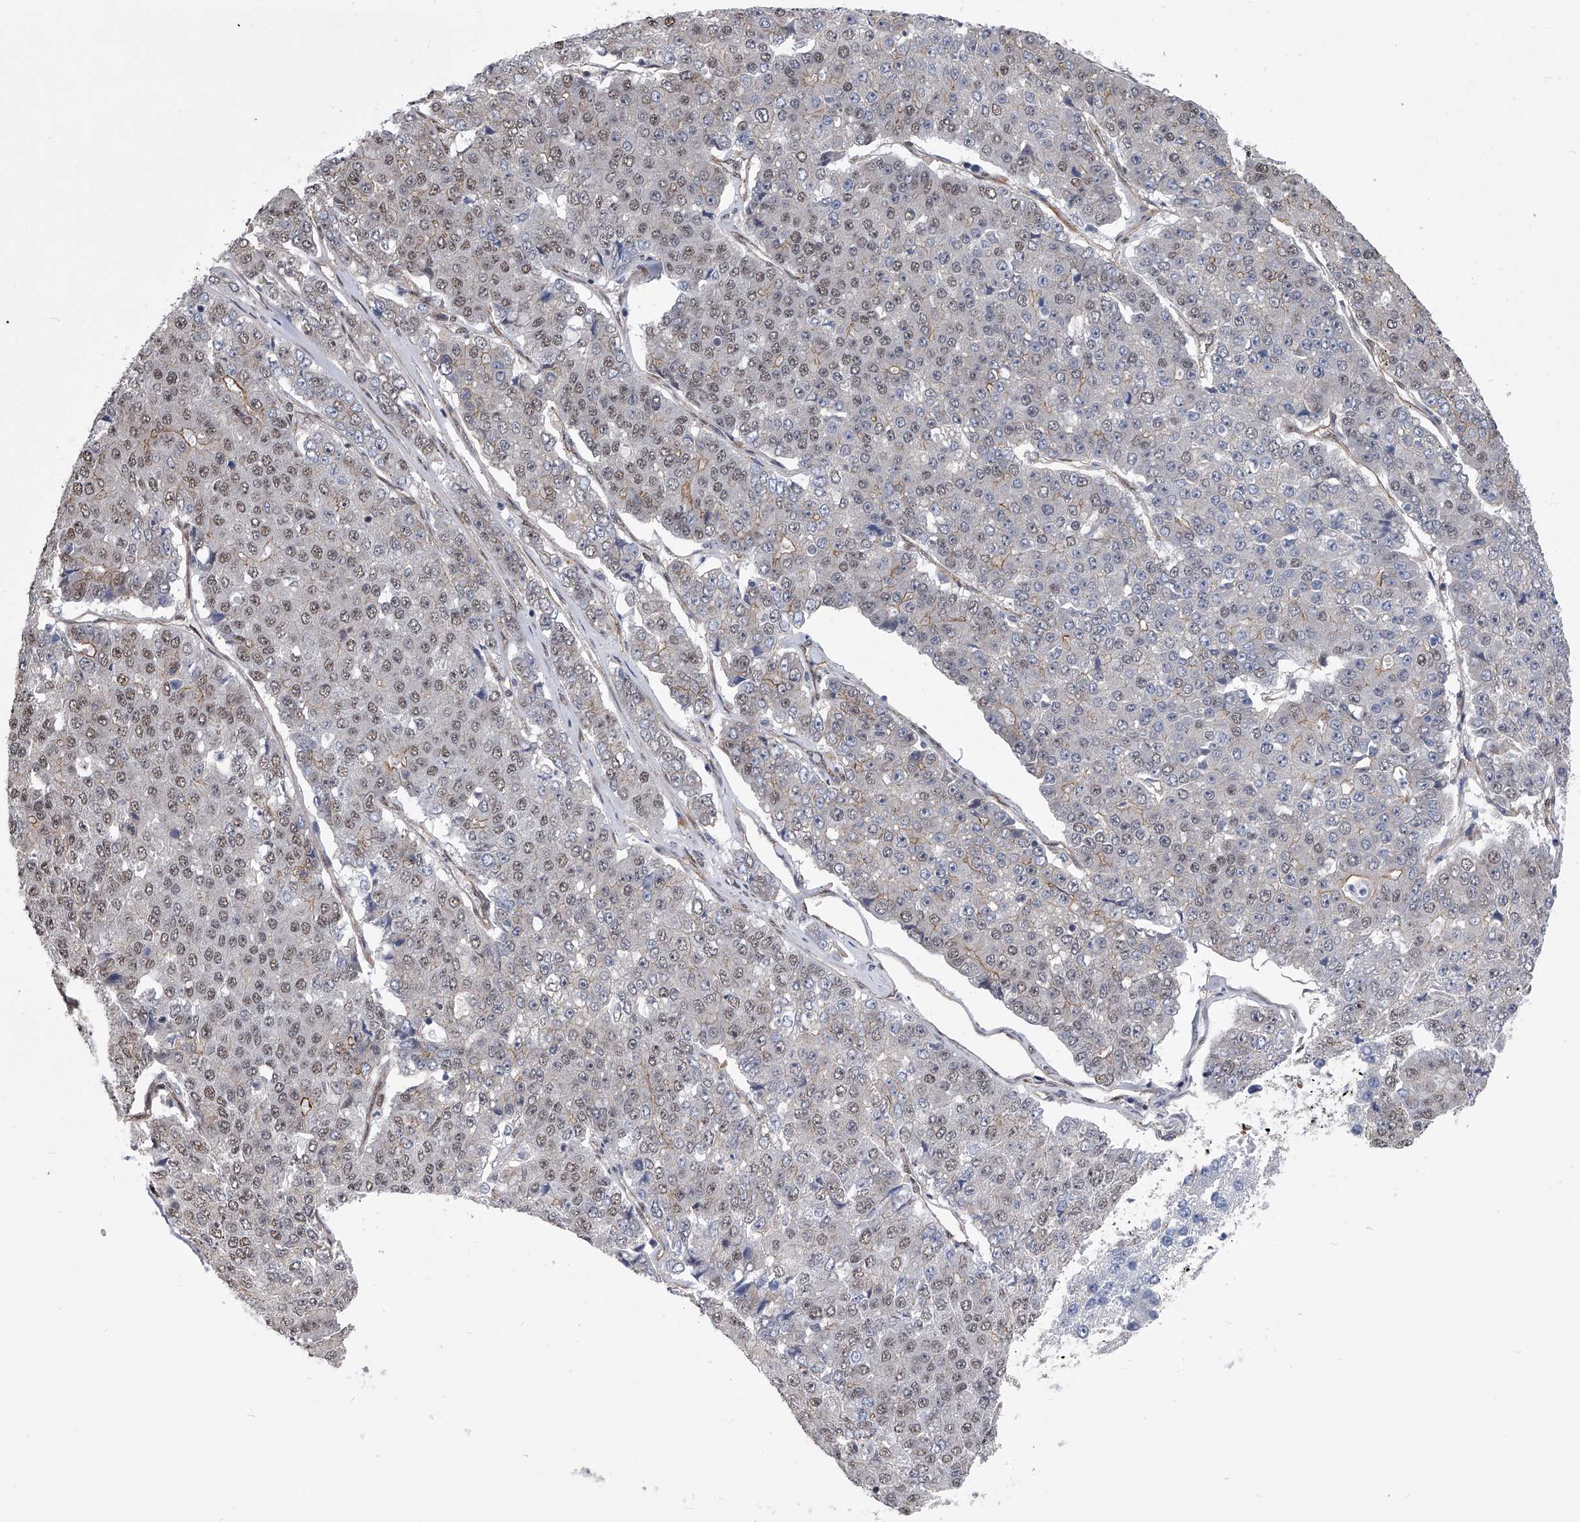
{"staining": {"intensity": "weak", "quantity": "25%-75%", "location": "nuclear"}, "tissue": "pancreatic cancer", "cell_type": "Tumor cells", "image_type": "cancer", "snomed": [{"axis": "morphology", "description": "Adenocarcinoma, NOS"}, {"axis": "topography", "description": "Pancreas"}], "caption": "Human pancreatic cancer stained with a protein marker displays weak staining in tumor cells.", "gene": "ZNF76", "patient": {"sex": "male", "age": 50}}